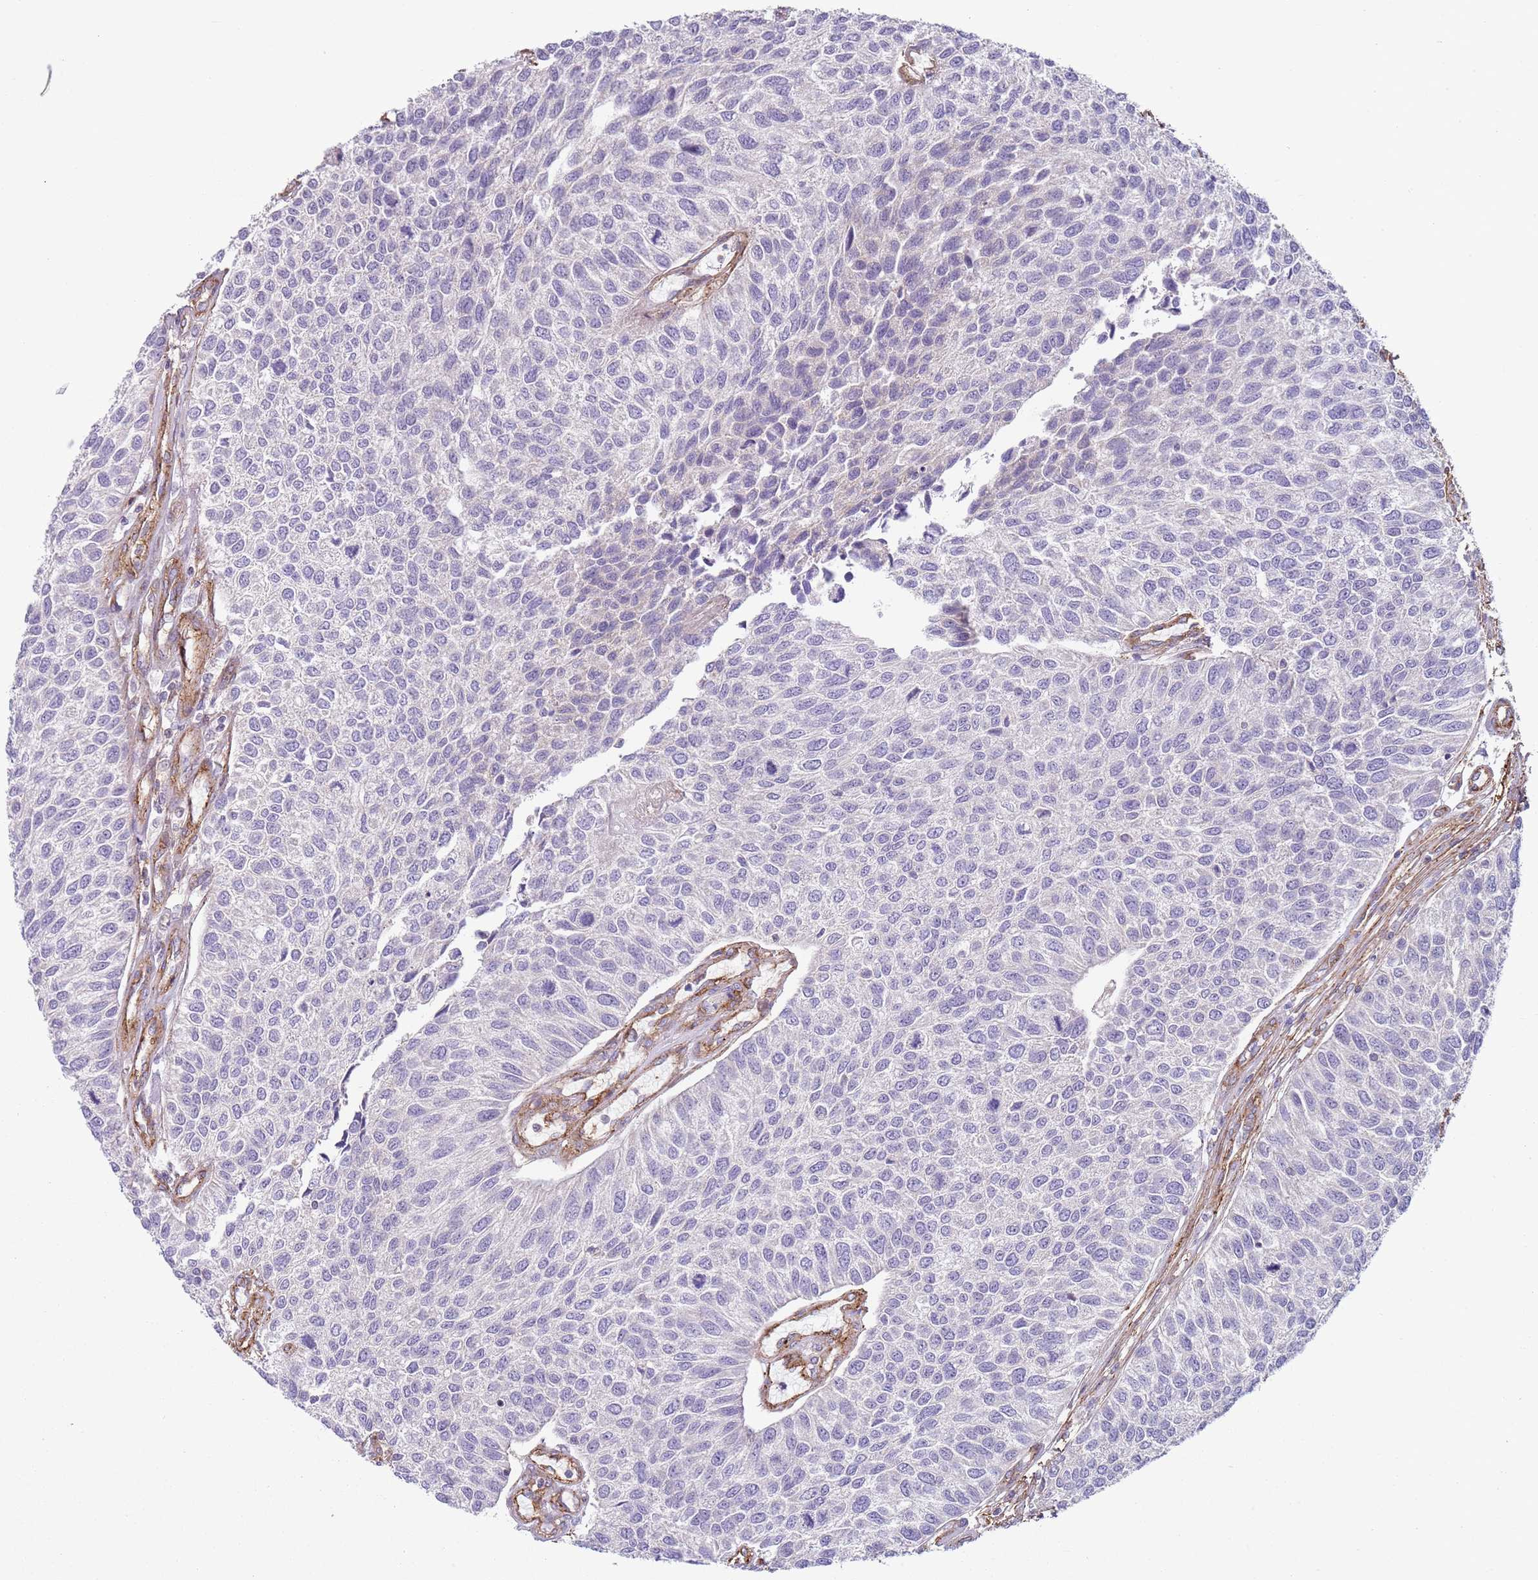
{"staining": {"intensity": "negative", "quantity": "none", "location": "none"}, "tissue": "urothelial cancer", "cell_type": "Tumor cells", "image_type": "cancer", "snomed": [{"axis": "morphology", "description": "Urothelial carcinoma, NOS"}, {"axis": "topography", "description": "Urinary bladder"}], "caption": "Urothelial cancer was stained to show a protein in brown. There is no significant positivity in tumor cells.", "gene": "GNAI3", "patient": {"sex": "male", "age": 55}}